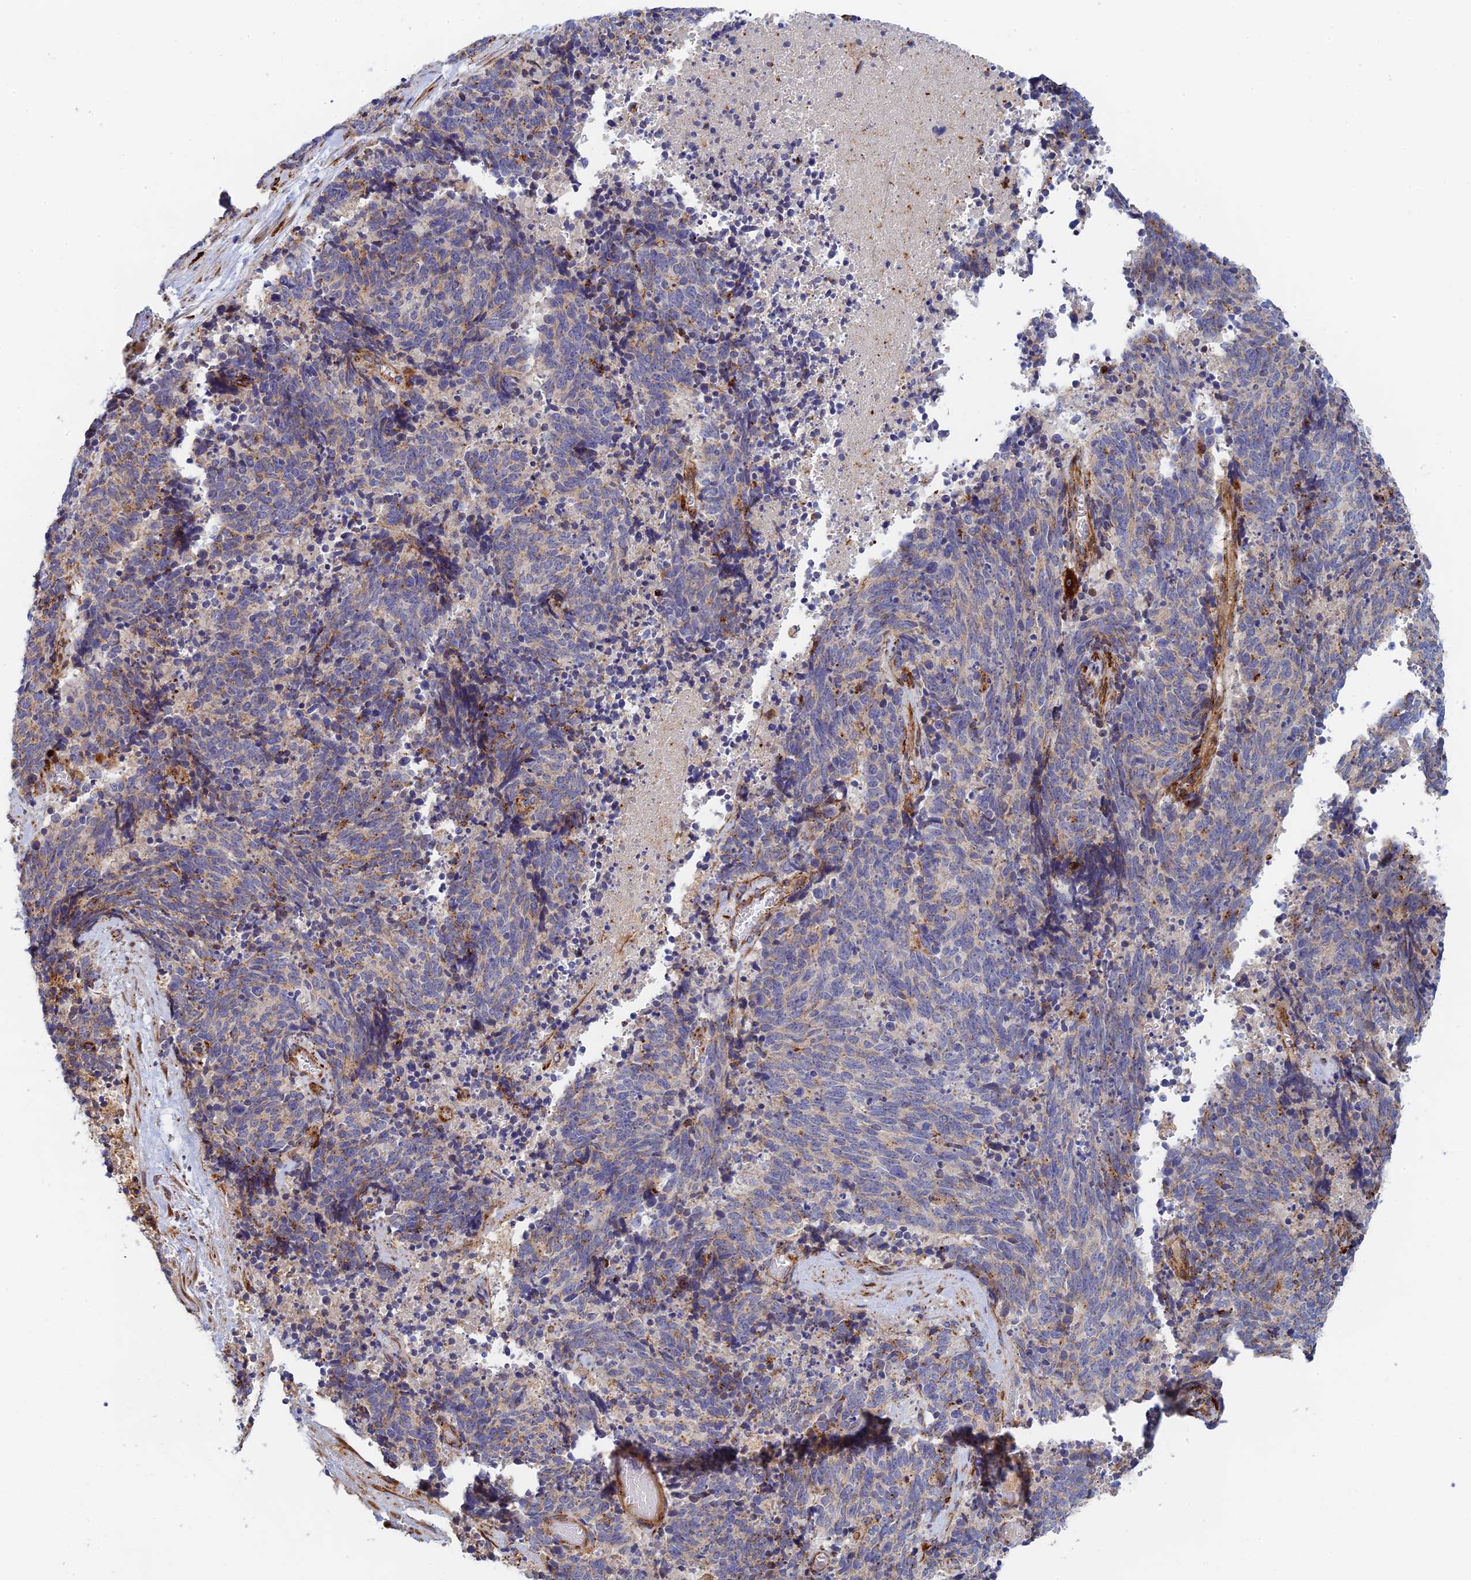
{"staining": {"intensity": "negative", "quantity": "none", "location": "none"}, "tissue": "cervical cancer", "cell_type": "Tumor cells", "image_type": "cancer", "snomed": [{"axis": "morphology", "description": "Squamous cell carcinoma, NOS"}, {"axis": "topography", "description": "Cervix"}], "caption": "High magnification brightfield microscopy of cervical cancer (squamous cell carcinoma) stained with DAB (brown) and counterstained with hematoxylin (blue): tumor cells show no significant expression.", "gene": "PPP2R3C", "patient": {"sex": "female", "age": 29}}